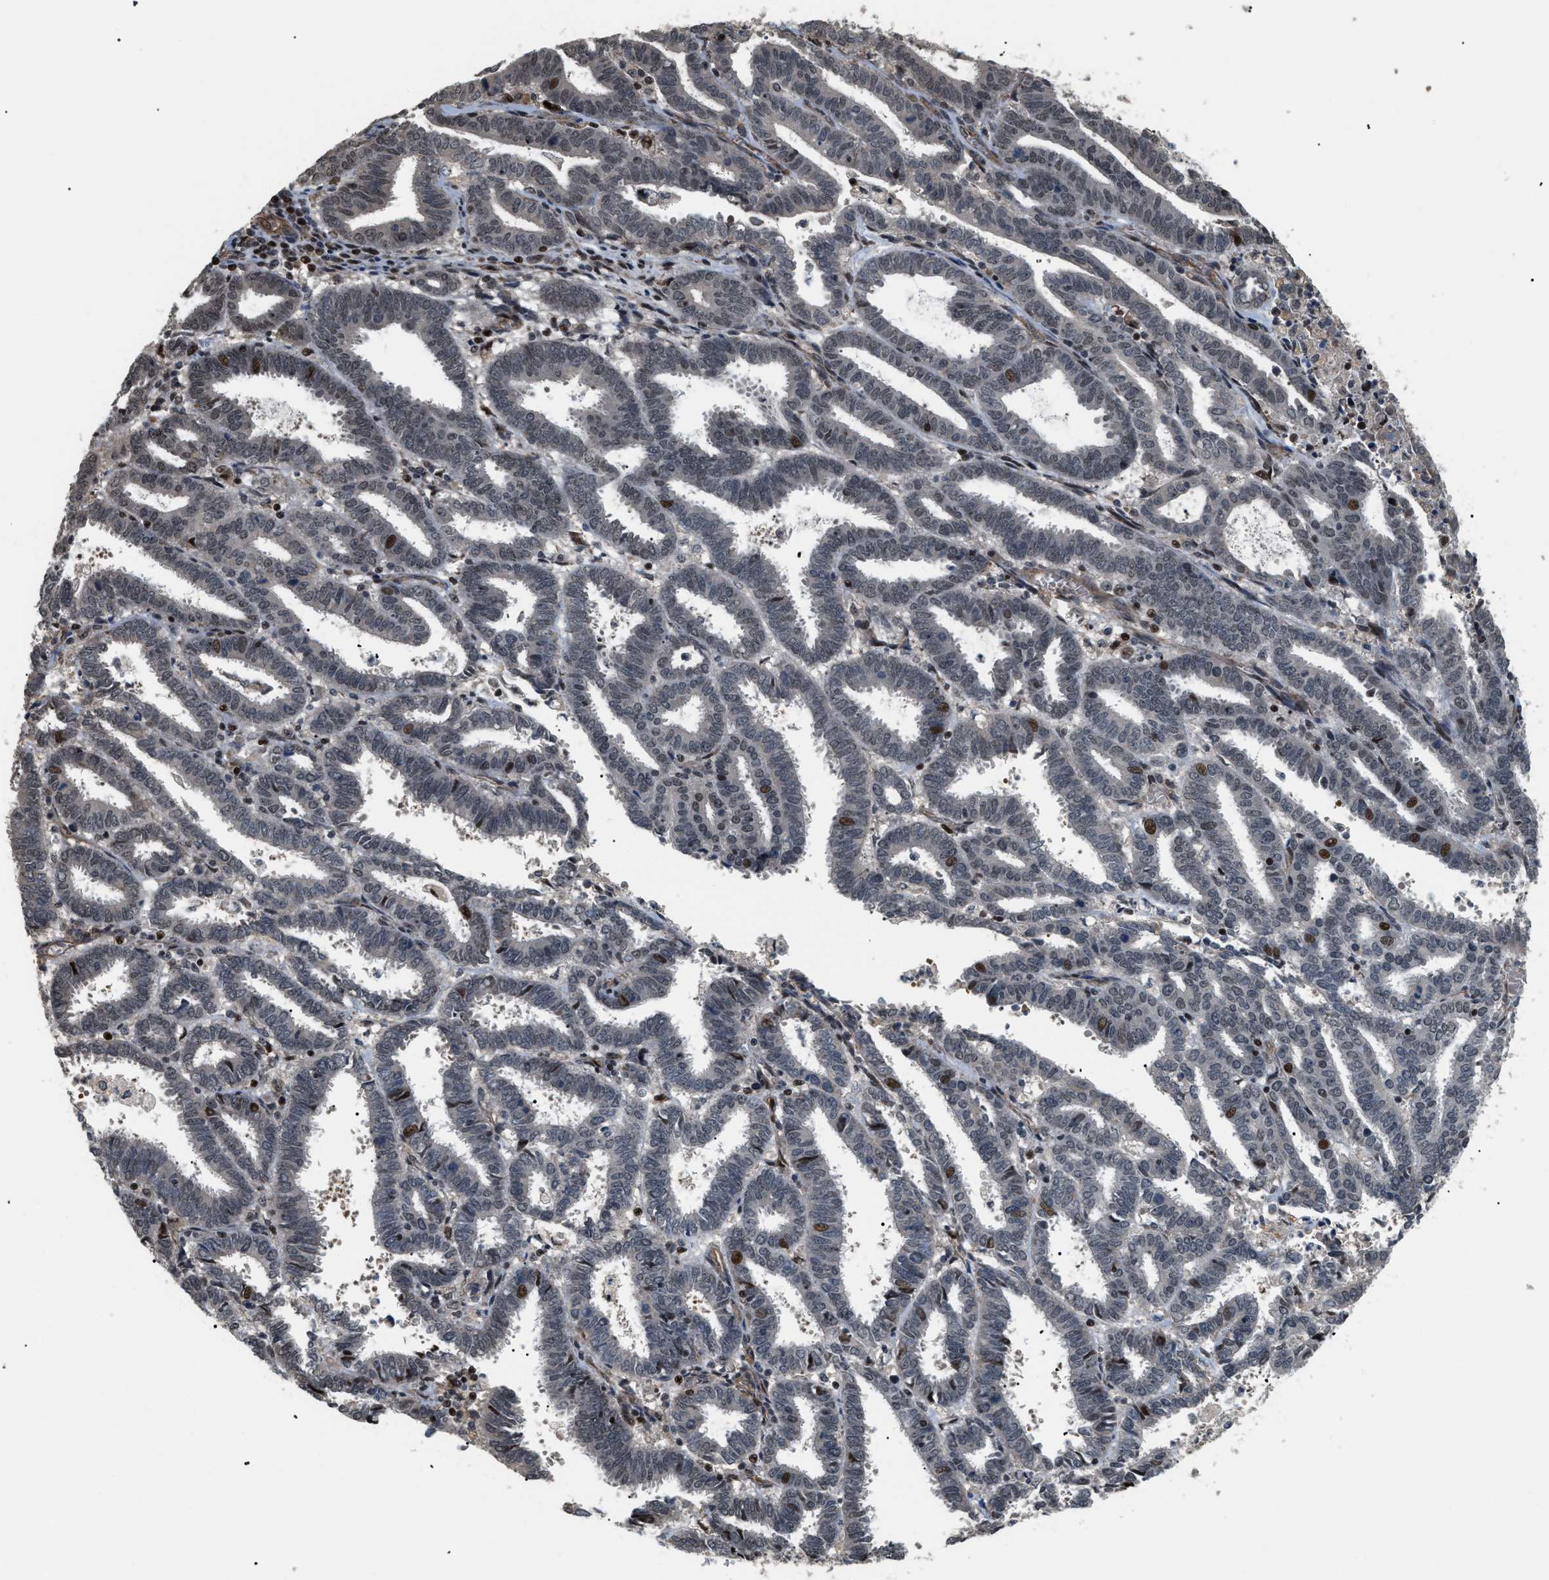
{"staining": {"intensity": "moderate", "quantity": "<25%", "location": "nuclear"}, "tissue": "endometrial cancer", "cell_type": "Tumor cells", "image_type": "cancer", "snomed": [{"axis": "morphology", "description": "Adenocarcinoma, NOS"}, {"axis": "topography", "description": "Uterus"}], "caption": "An immunohistochemistry photomicrograph of neoplastic tissue is shown. Protein staining in brown highlights moderate nuclear positivity in endometrial cancer within tumor cells.", "gene": "LTA4H", "patient": {"sex": "female", "age": 83}}